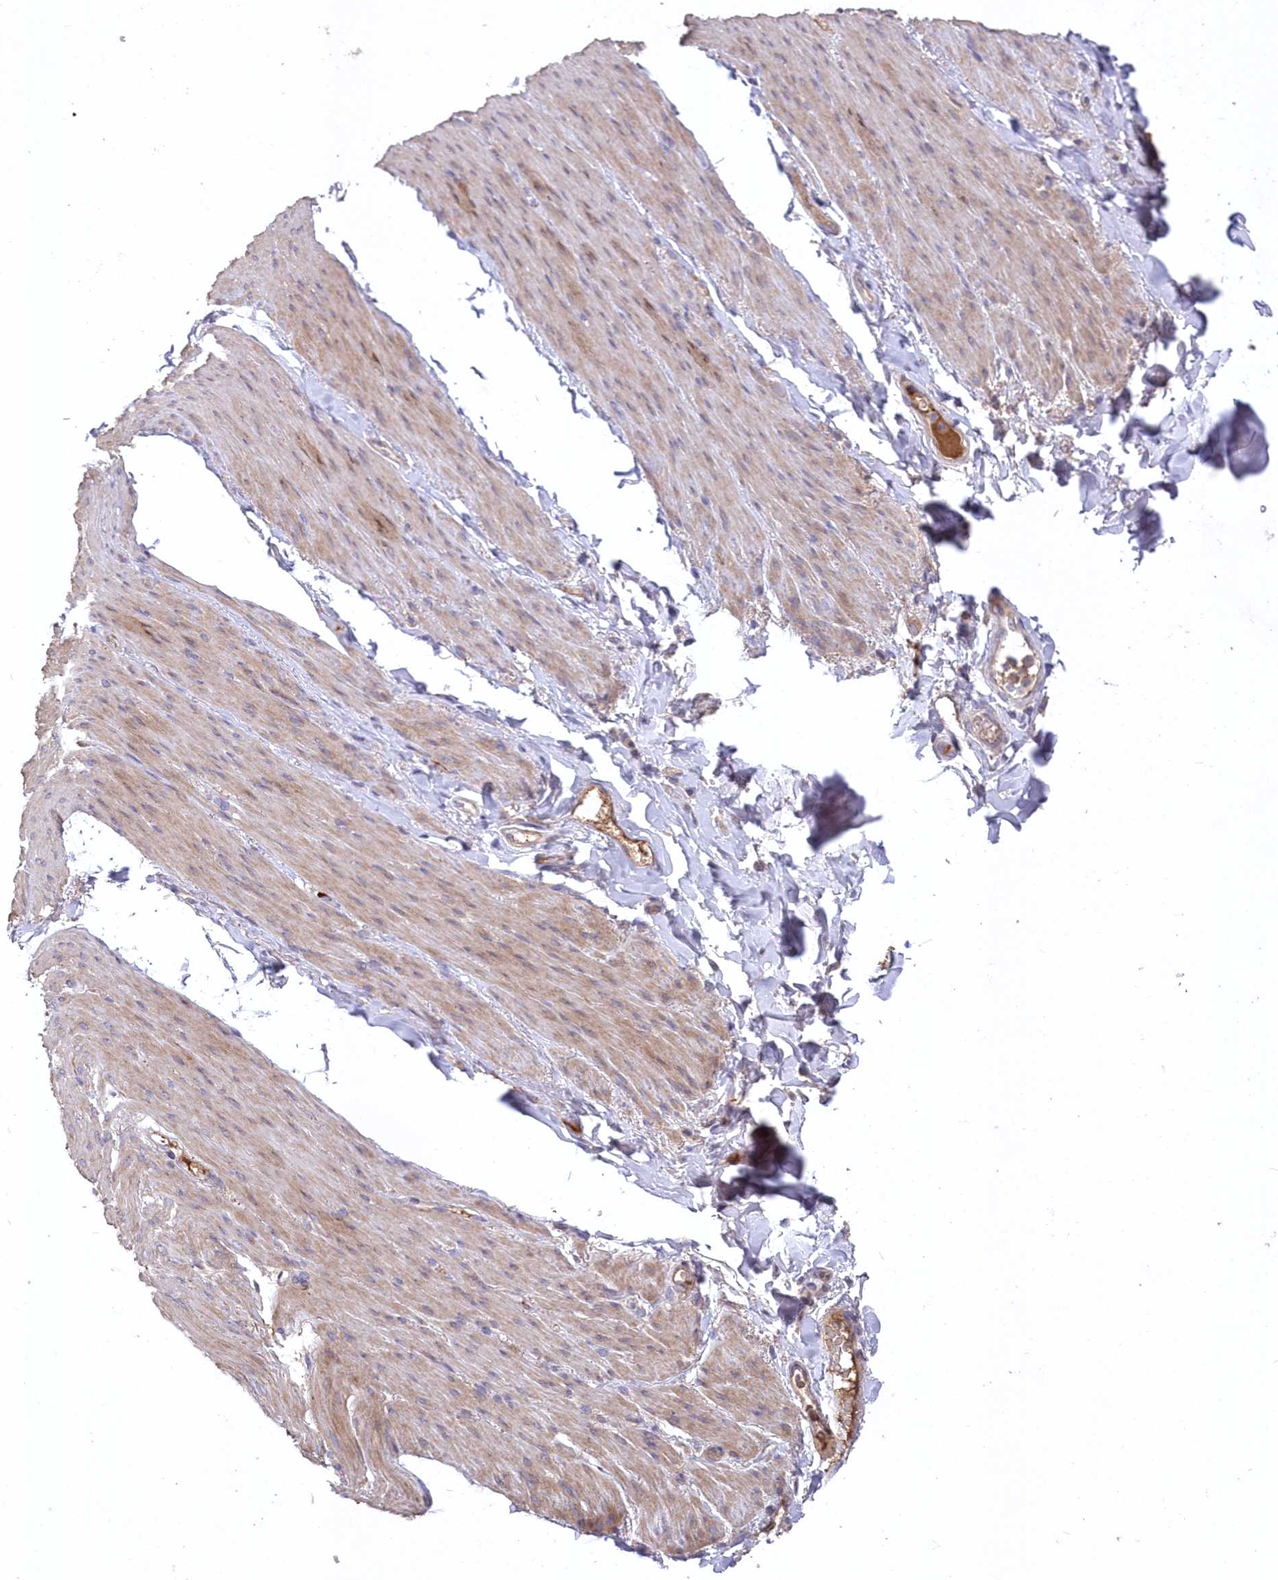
{"staining": {"intensity": "negative", "quantity": "none", "location": "none"}, "tissue": "adipose tissue", "cell_type": "Adipocytes", "image_type": "normal", "snomed": [{"axis": "morphology", "description": "Normal tissue, NOS"}, {"axis": "topography", "description": "Colon"}, {"axis": "topography", "description": "Peripheral nerve tissue"}], "caption": "IHC of unremarkable adipose tissue displays no positivity in adipocytes. (IHC, brightfield microscopy, high magnification).", "gene": "WBP1L", "patient": {"sex": "female", "age": 61}}